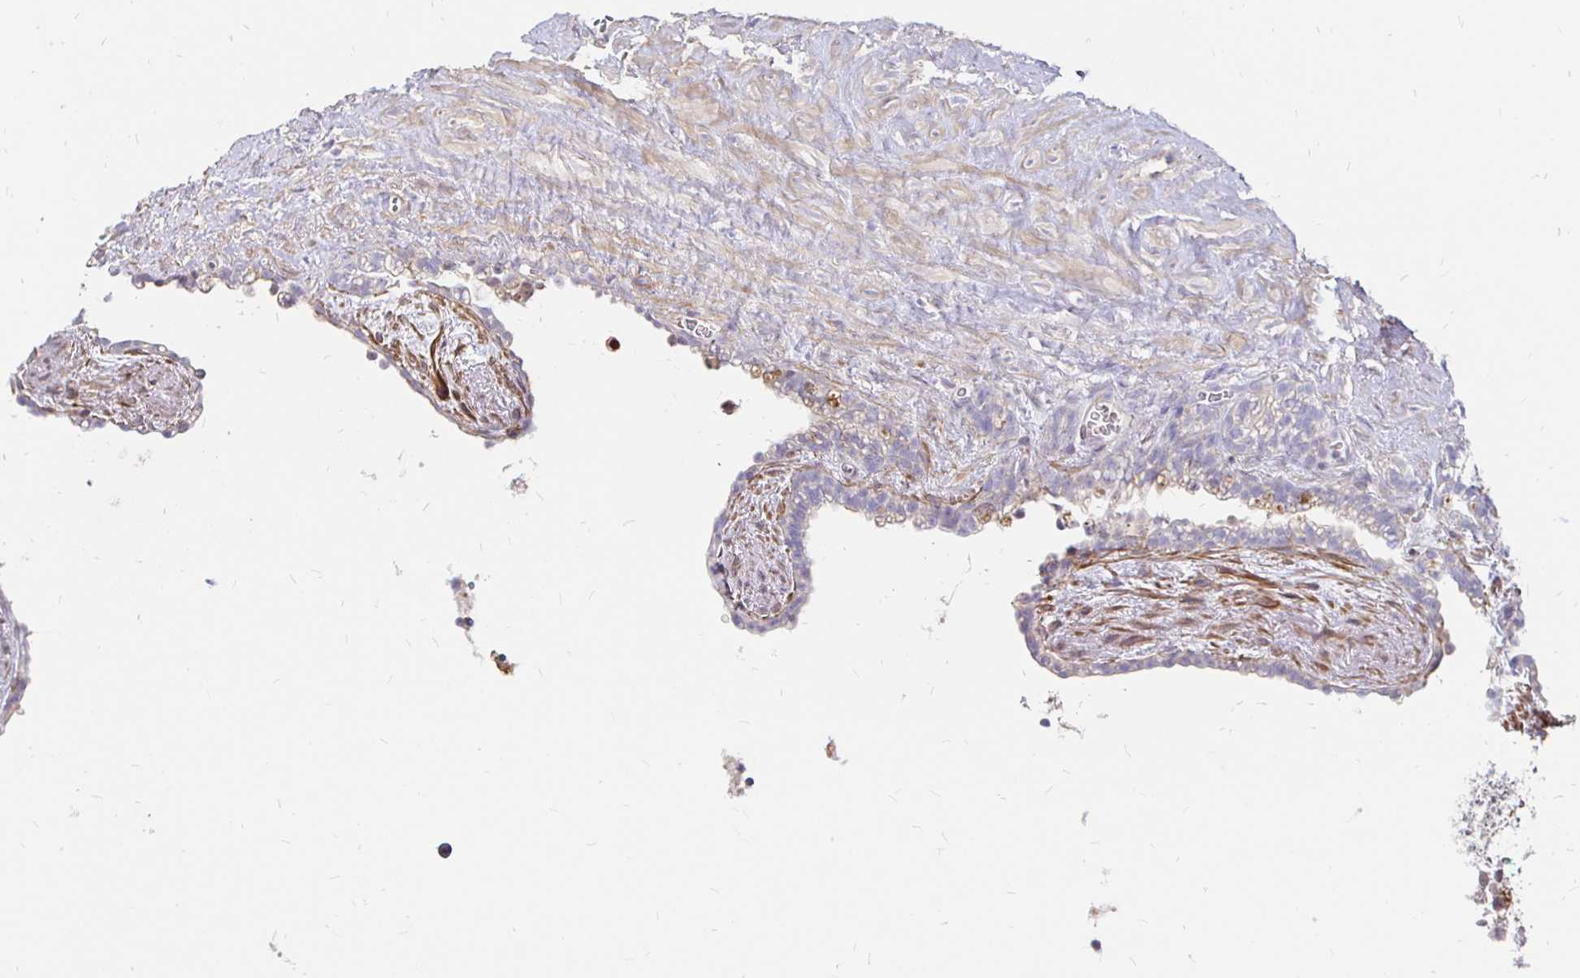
{"staining": {"intensity": "weak", "quantity": "<25%", "location": "cytoplasmic/membranous"}, "tissue": "seminal vesicle", "cell_type": "Glandular cells", "image_type": "normal", "snomed": [{"axis": "morphology", "description": "Normal tissue, NOS"}, {"axis": "topography", "description": "Seminal veicle"}], "caption": "Protein analysis of unremarkable seminal vesicle exhibits no significant staining in glandular cells.", "gene": "PALM2AKAP2", "patient": {"sex": "male", "age": 76}}